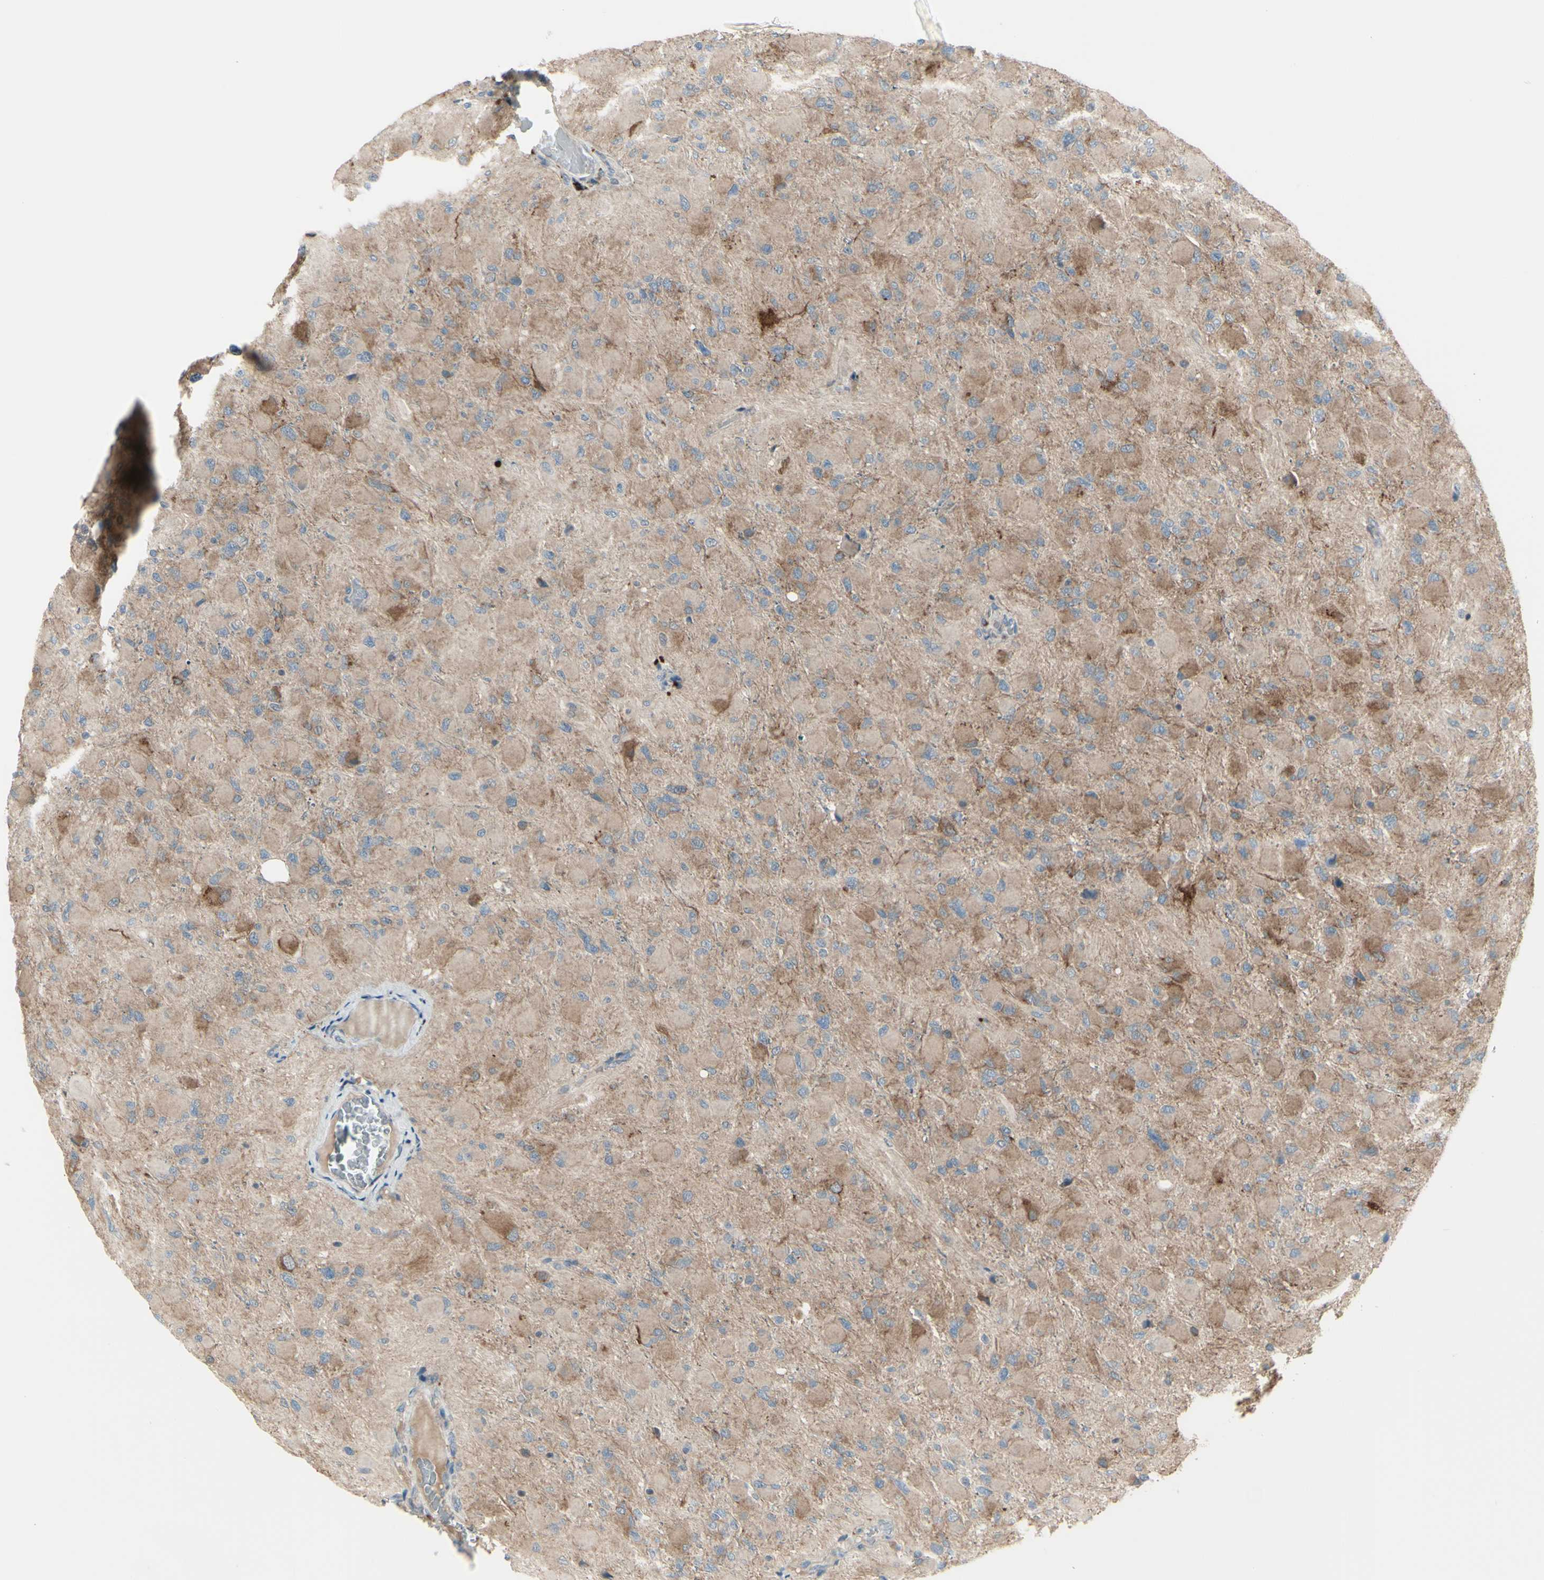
{"staining": {"intensity": "moderate", "quantity": ">75%", "location": "cytoplasmic/membranous"}, "tissue": "glioma", "cell_type": "Tumor cells", "image_type": "cancer", "snomed": [{"axis": "morphology", "description": "Glioma, malignant, High grade"}, {"axis": "topography", "description": "Cerebral cortex"}], "caption": "A medium amount of moderate cytoplasmic/membranous positivity is present in approximately >75% of tumor cells in glioma tissue.", "gene": "OSTM1", "patient": {"sex": "female", "age": 36}}